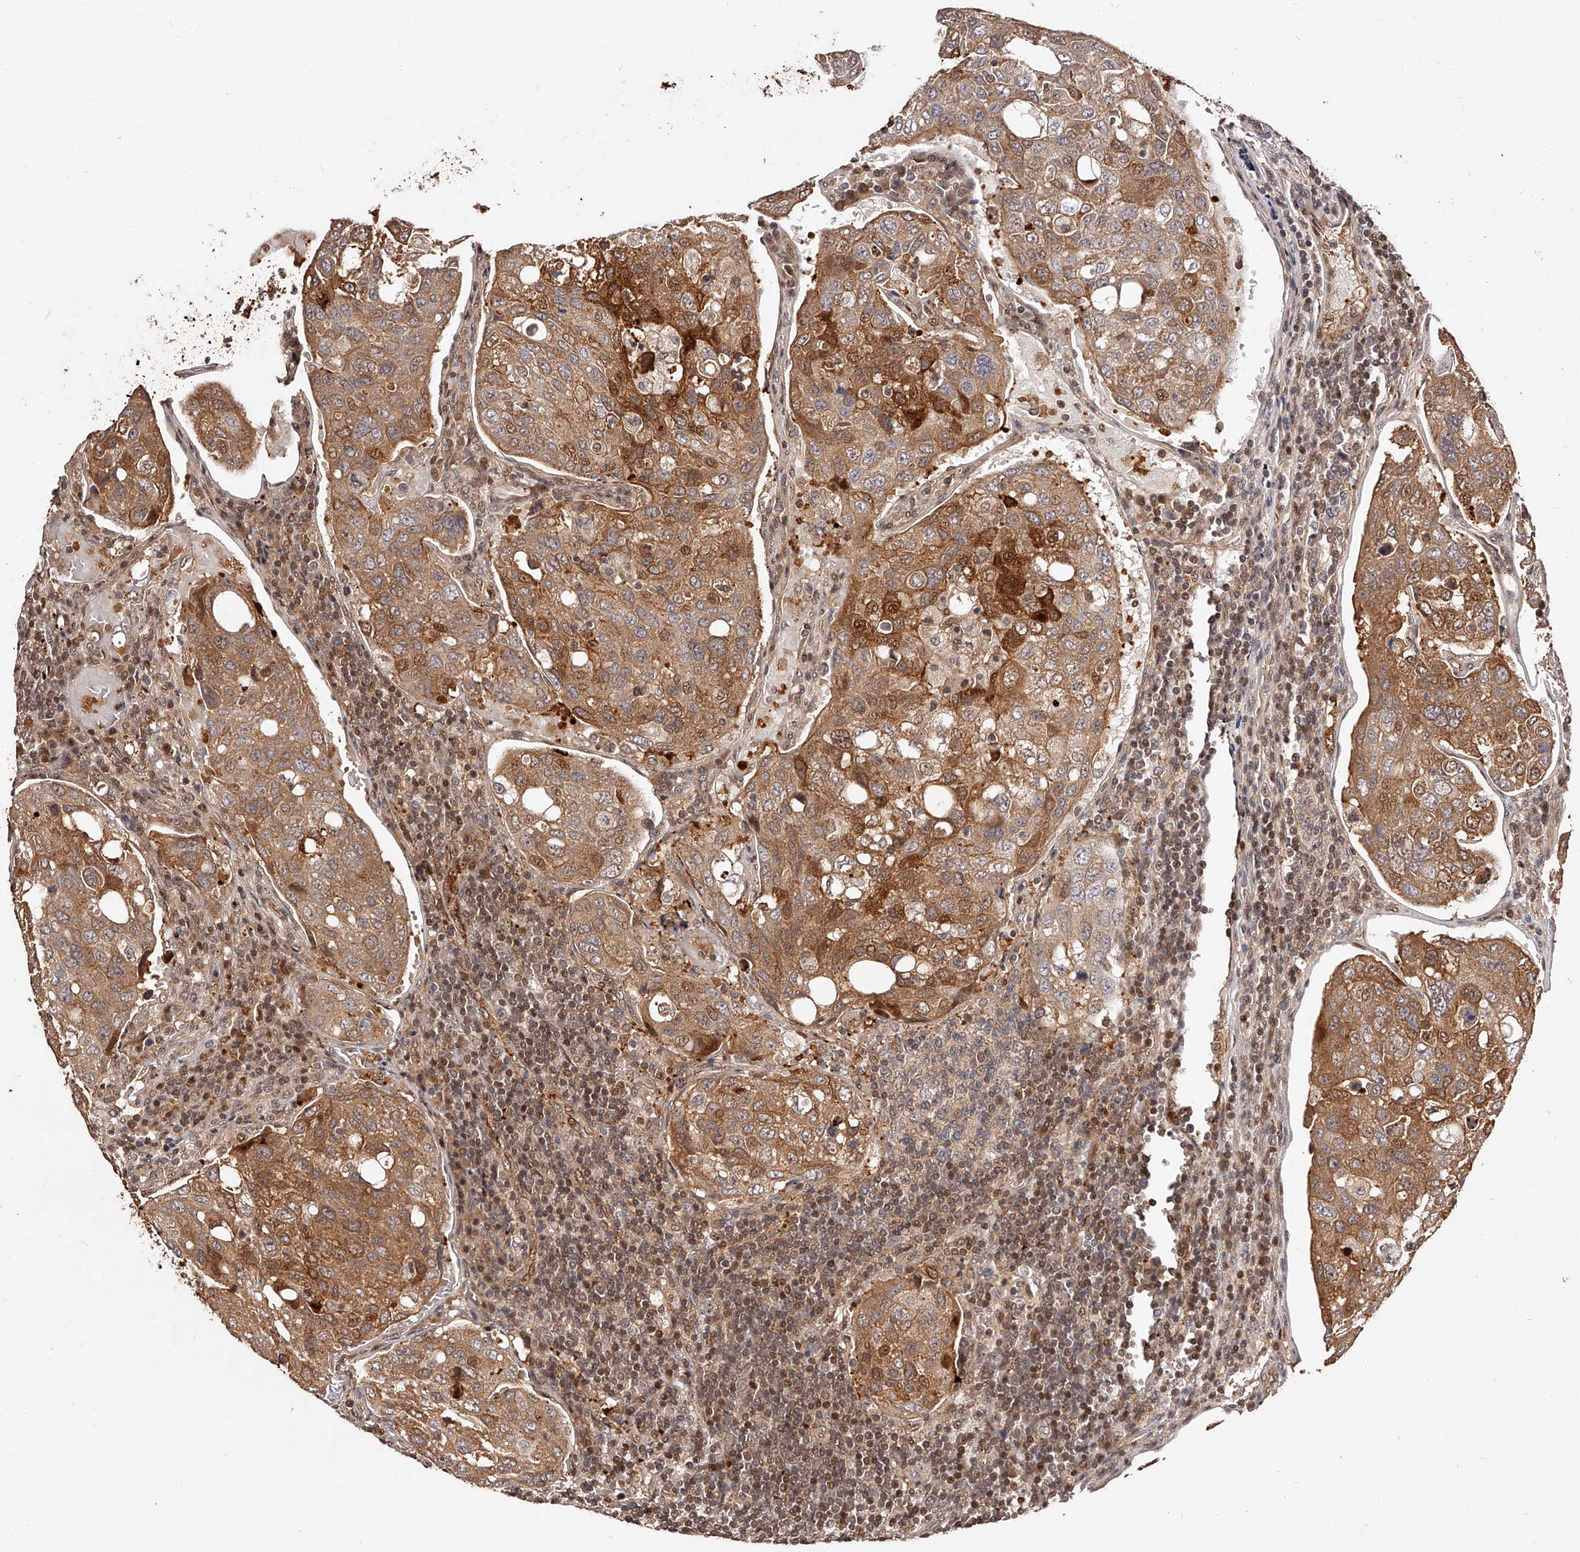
{"staining": {"intensity": "moderate", "quantity": ">75%", "location": "cytoplasmic/membranous"}, "tissue": "urothelial cancer", "cell_type": "Tumor cells", "image_type": "cancer", "snomed": [{"axis": "morphology", "description": "Urothelial carcinoma, High grade"}, {"axis": "topography", "description": "Lymph node"}, {"axis": "topography", "description": "Urinary bladder"}], "caption": "Moderate cytoplasmic/membranous staining for a protein is seen in approximately >75% of tumor cells of urothelial cancer using immunohistochemistry (IHC).", "gene": "CUL7", "patient": {"sex": "male", "age": 51}}